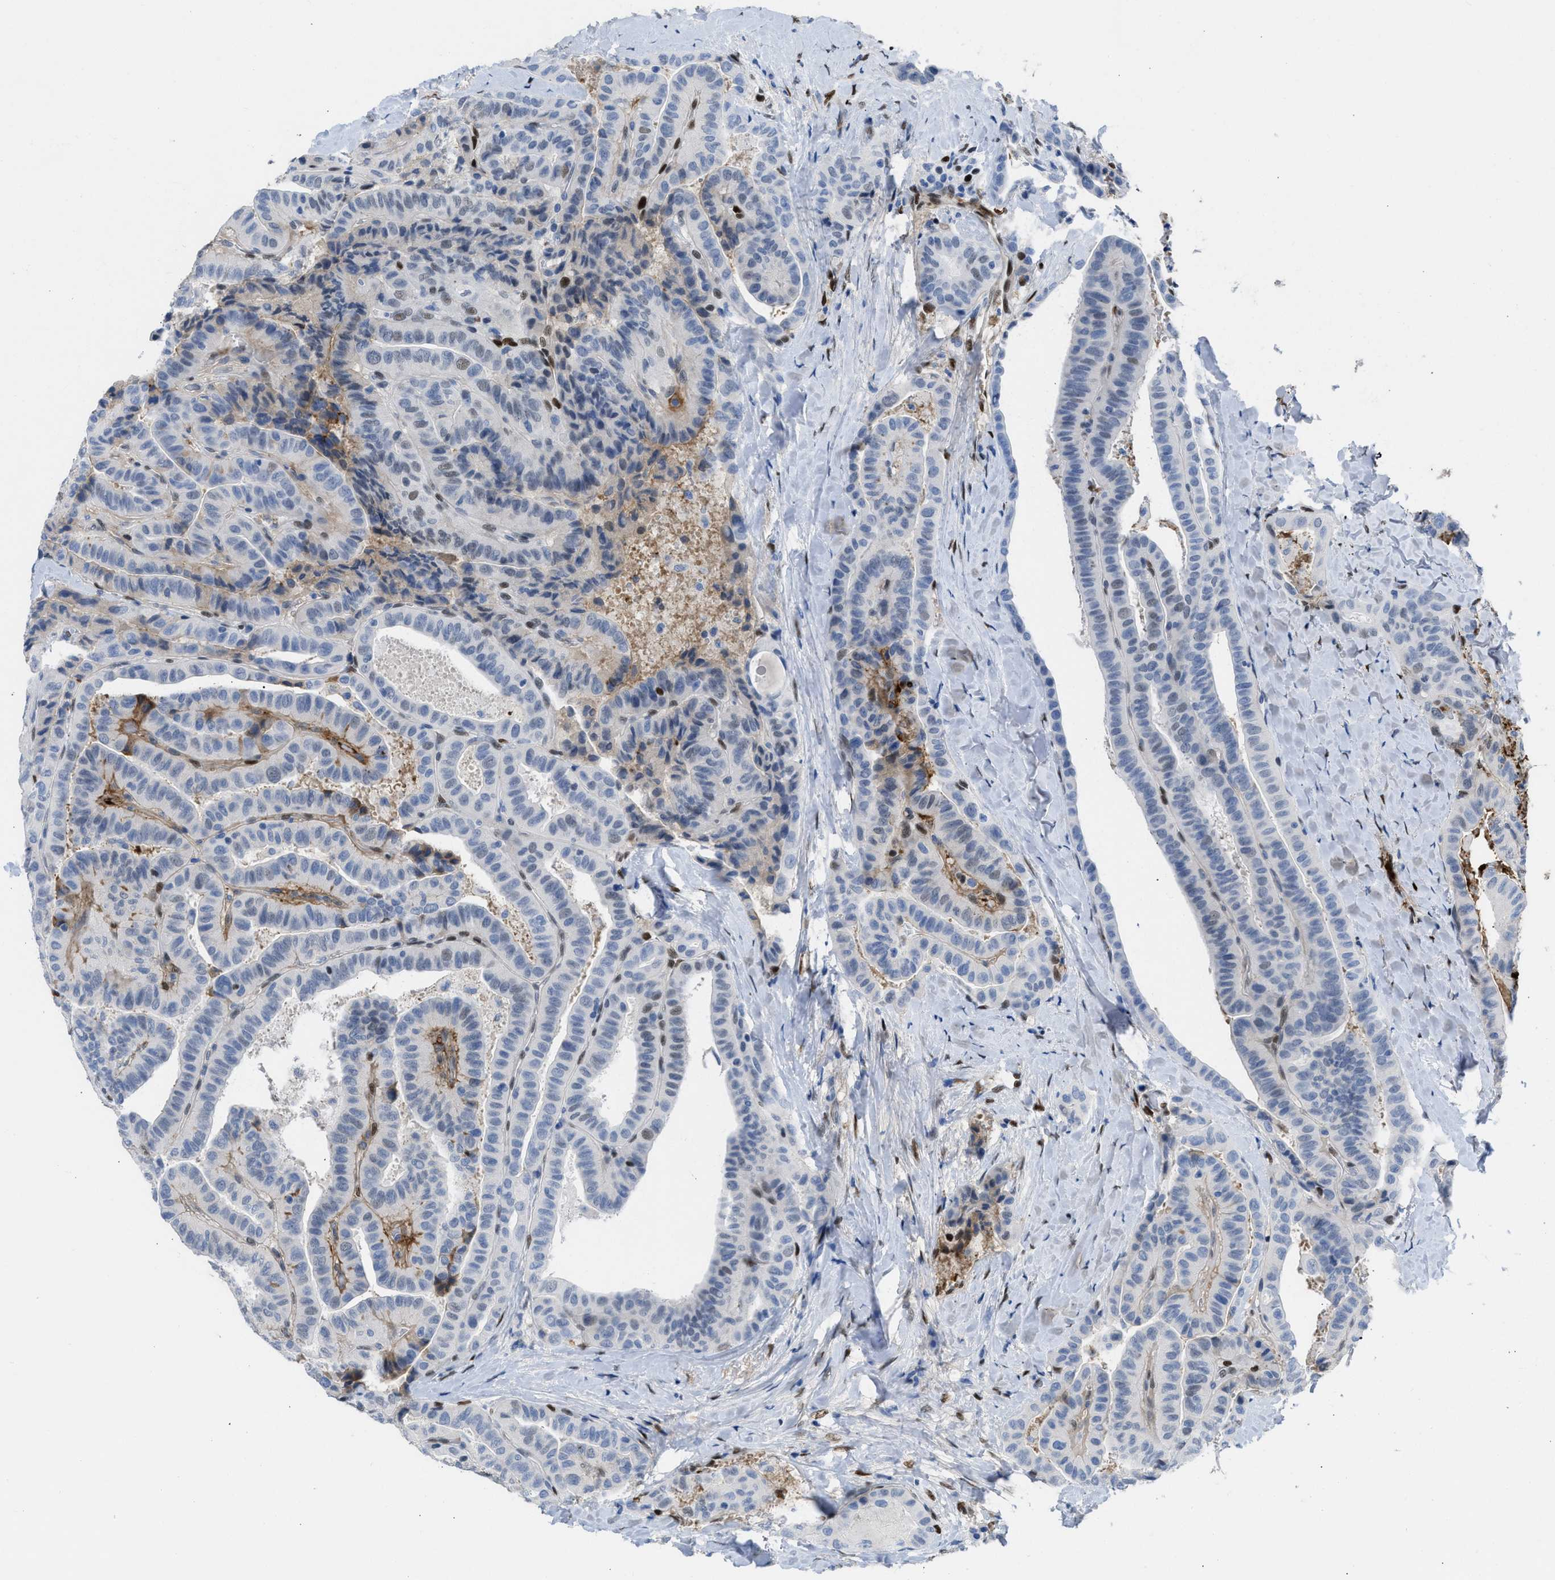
{"staining": {"intensity": "moderate", "quantity": "<25%", "location": "nuclear"}, "tissue": "thyroid cancer", "cell_type": "Tumor cells", "image_type": "cancer", "snomed": [{"axis": "morphology", "description": "Papillary adenocarcinoma, NOS"}, {"axis": "topography", "description": "Thyroid gland"}], "caption": "Immunohistochemistry (IHC) micrograph of neoplastic tissue: human thyroid cancer (papillary adenocarcinoma) stained using immunohistochemistry (IHC) exhibits low levels of moderate protein expression localized specifically in the nuclear of tumor cells, appearing as a nuclear brown color.", "gene": "LEF1", "patient": {"sex": "male", "age": 77}}